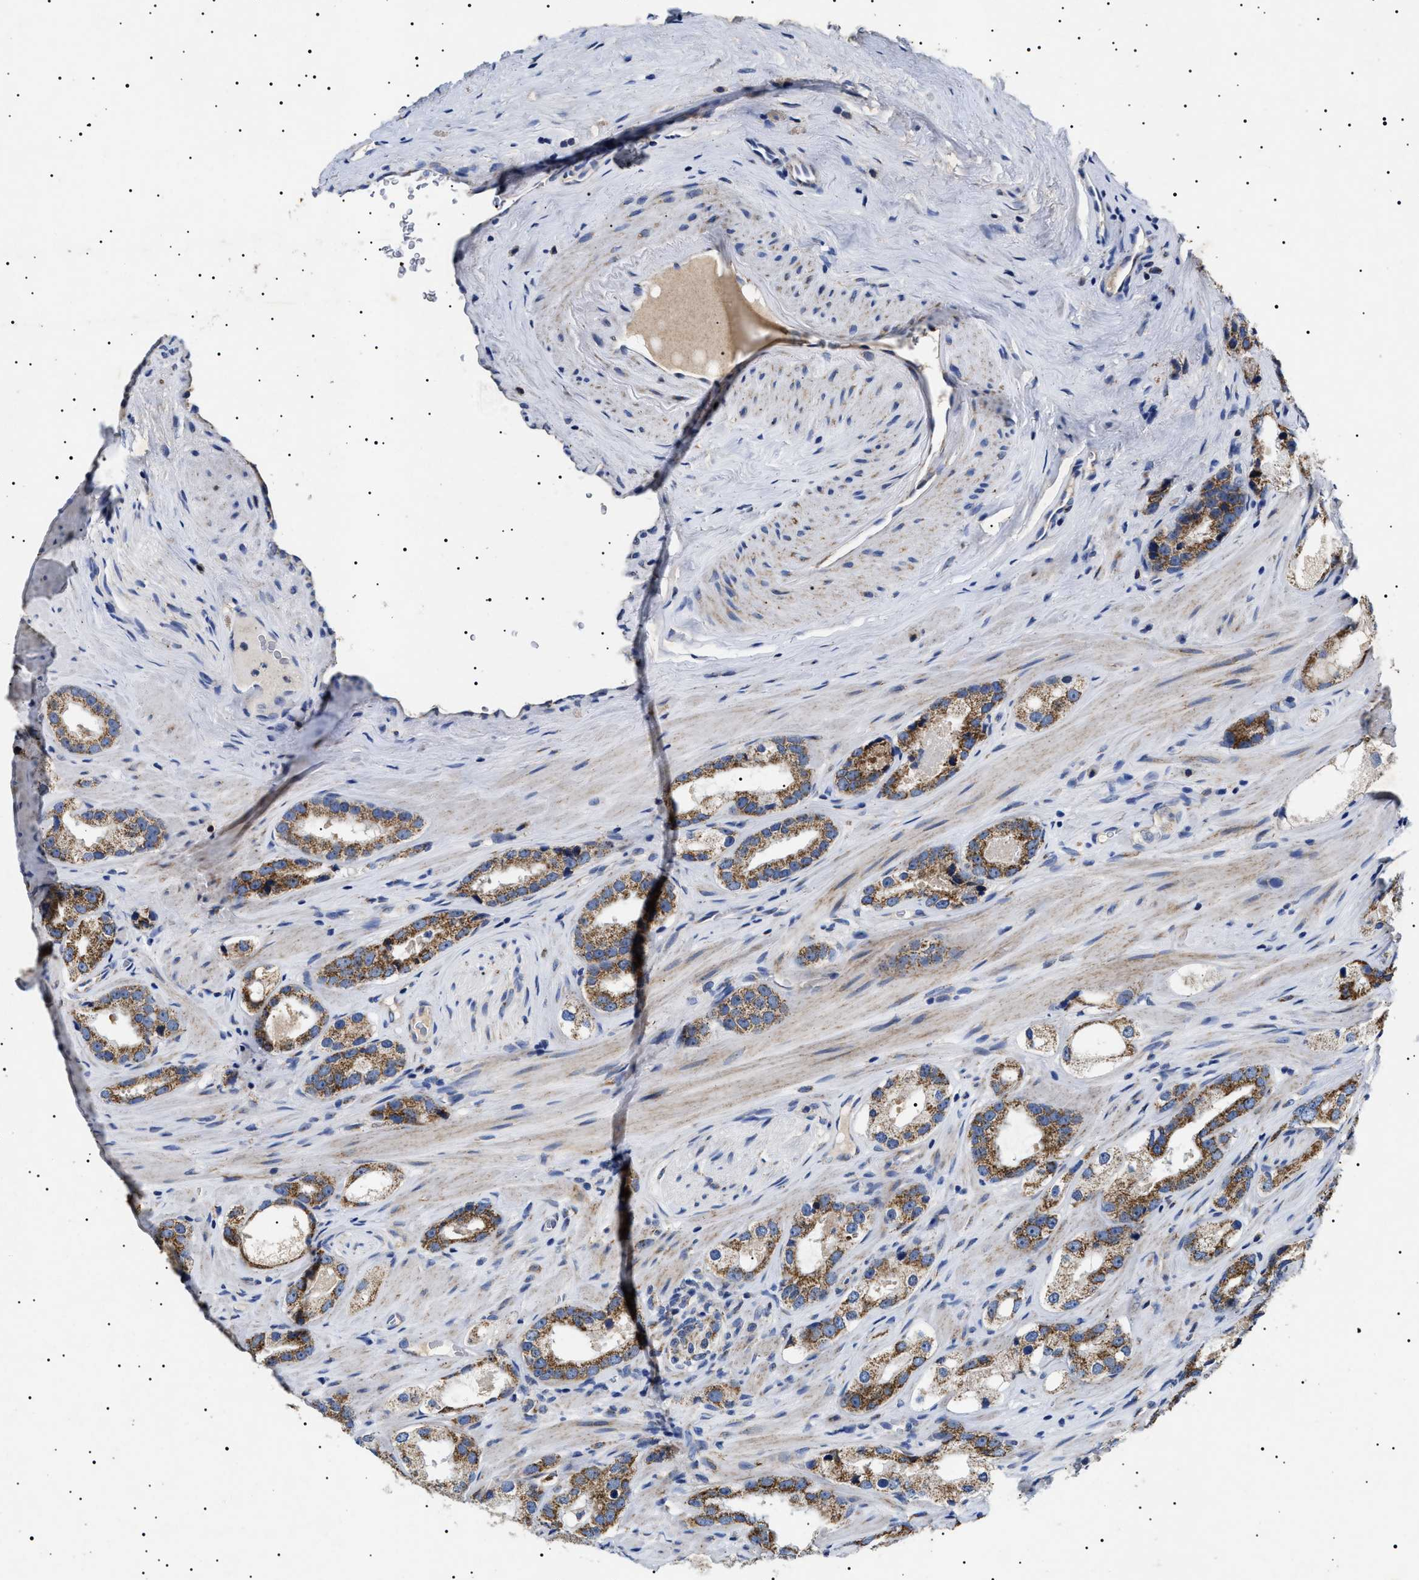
{"staining": {"intensity": "strong", "quantity": ">75%", "location": "cytoplasmic/membranous"}, "tissue": "prostate cancer", "cell_type": "Tumor cells", "image_type": "cancer", "snomed": [{"axis": "morphology", "description": "Adenocarcinoma, High grade"}, {"axis": "topography", "description": "Prostate"}], "caption": "Strong cytoplasmic/membranous positivity is identified in about >75% of tumor cells in high-grade adenocarcinoma (prostate).", "gene": "CHRDL2", "patient": {"sex": "male", "age": 63}}